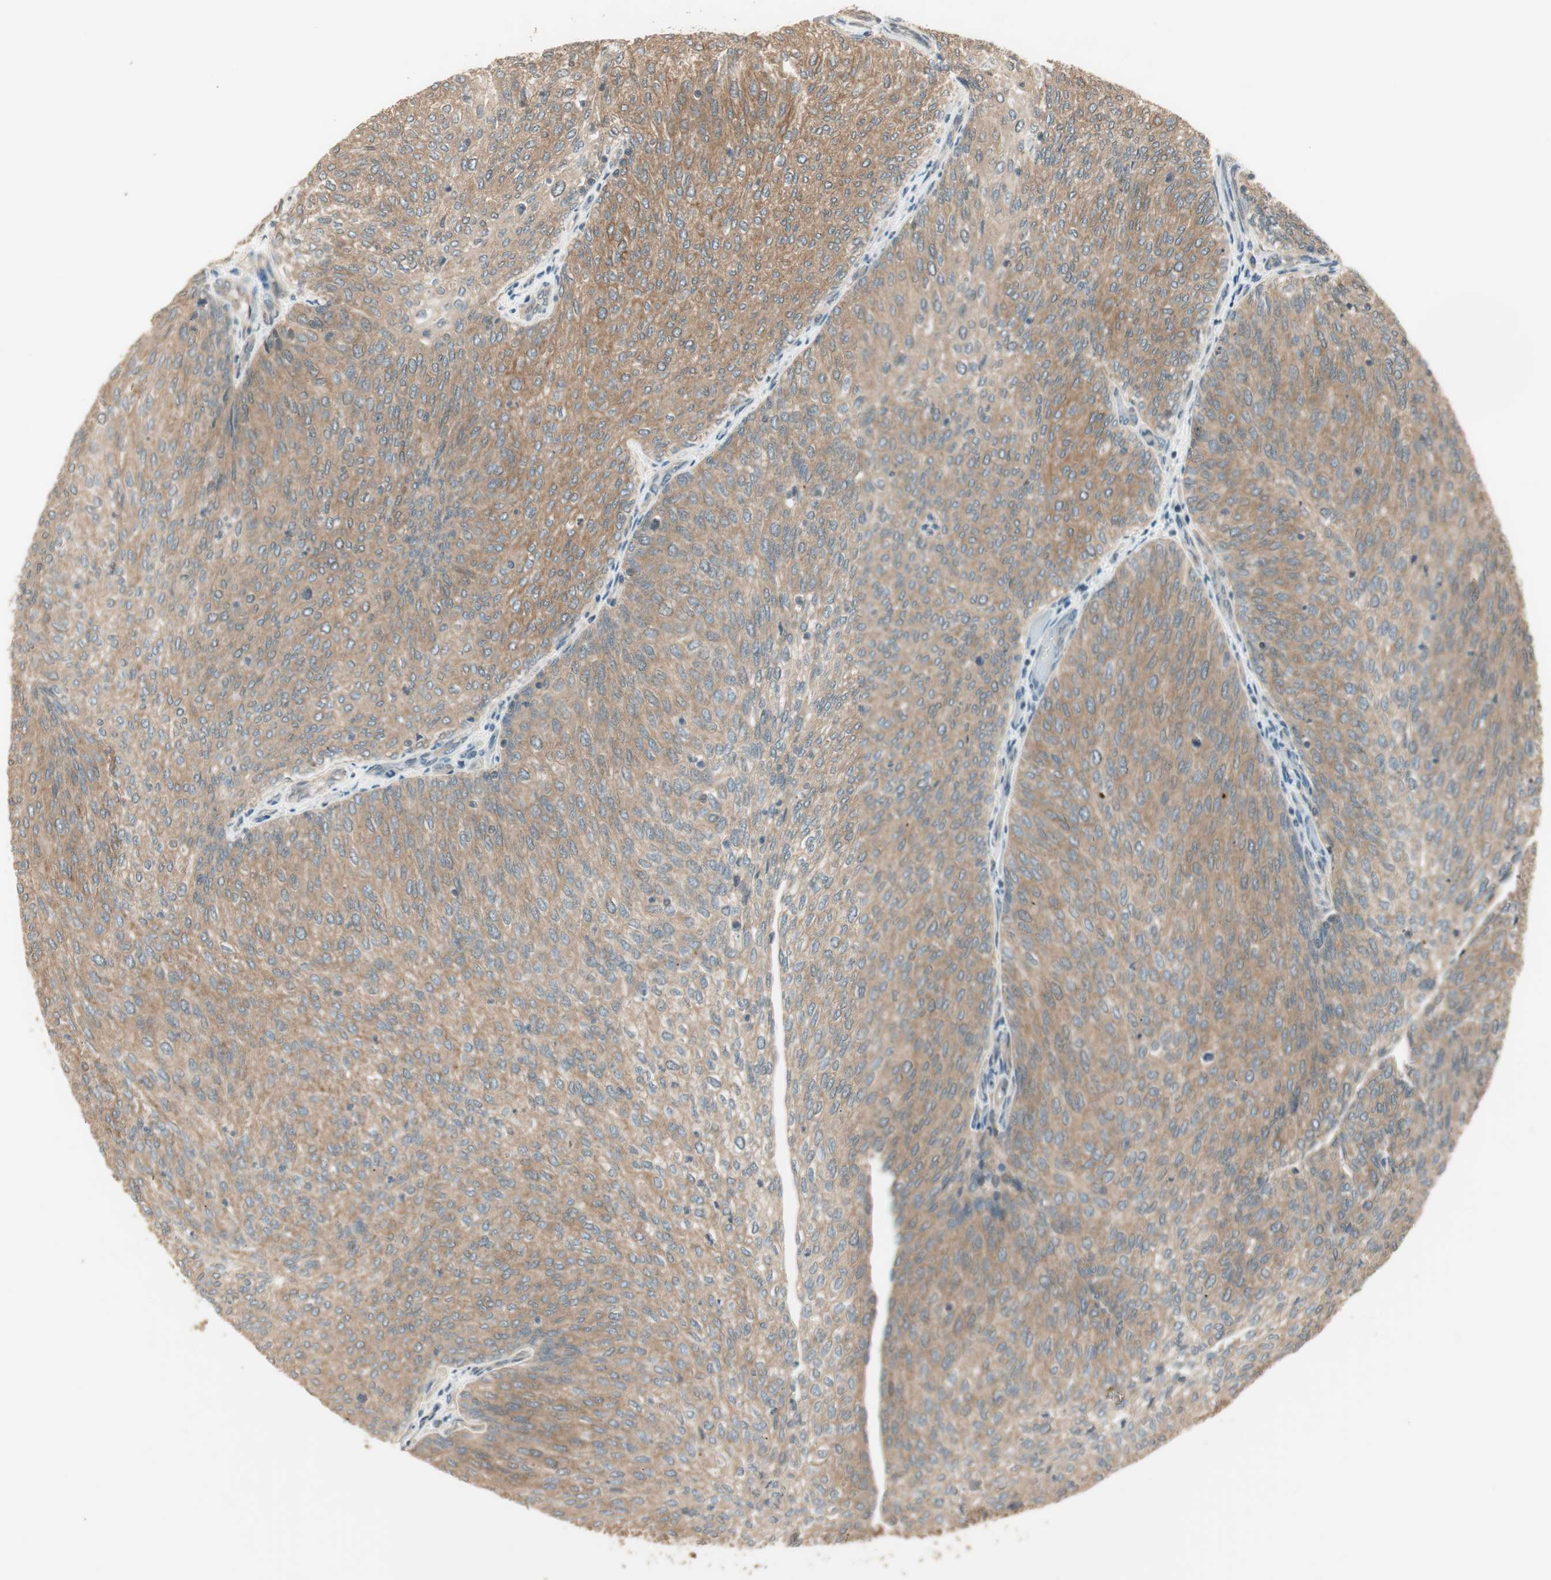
{"staining": {"intensity": "moderate", "quantity": "25%-75%", "location": "cytoplasmic/membranous"}, "tissue": "urothelial cancer", "cell_type": "Tumor cells", "image_type": "cancer", "snomed": [{"axis": "morphology", "description": "Urothelial carcinoma, Low grade"}, {"axis": "topography", "description": "Urinary bladder"}], "caption": "Approximately 25%-75% of tumor cells in human urothelial carcinoma (low-grade) display moderate cytoplasmic/membranous protein staining as visualized by brown immunohistochemical staining.", "gene": "PFDN5", "patient": {"sex": "female", "age": 79}}